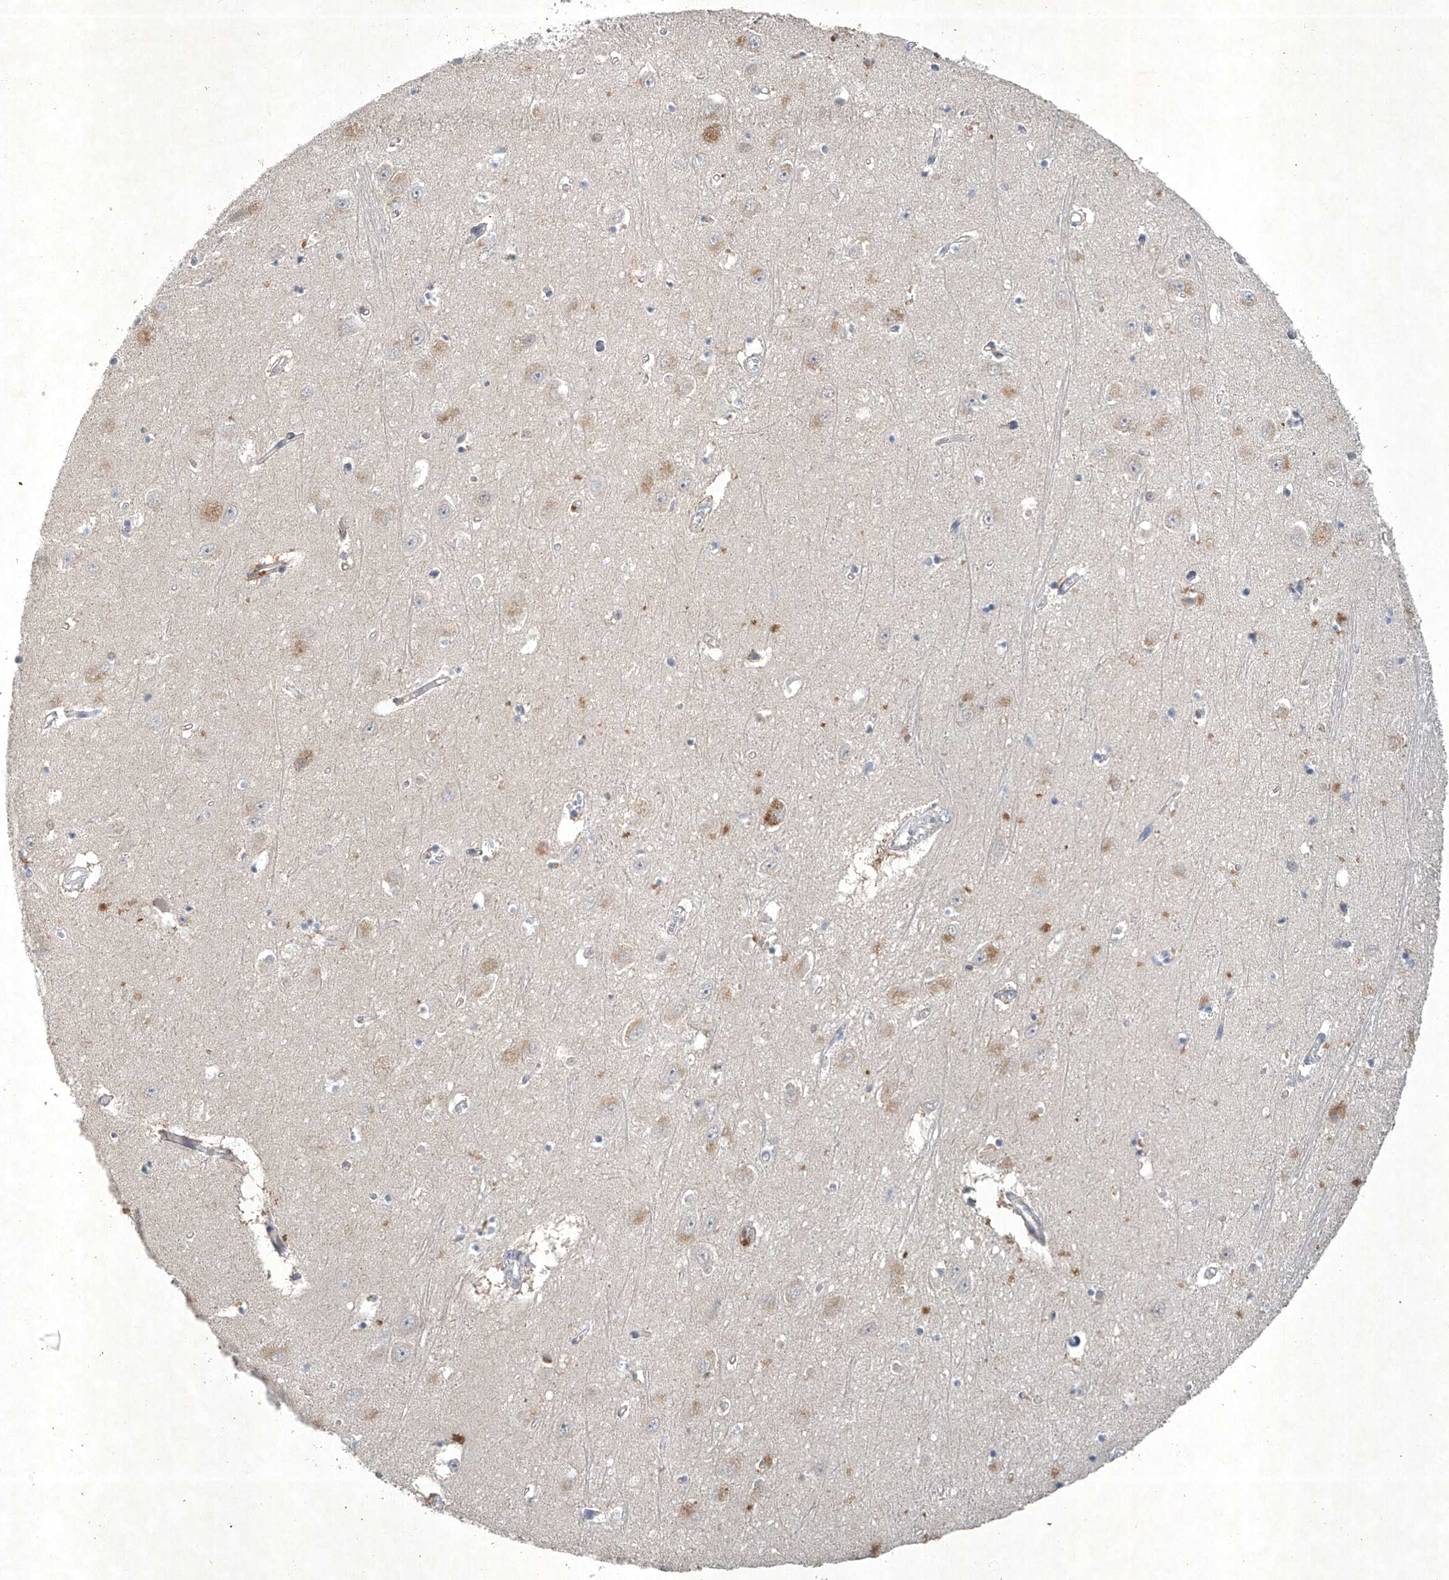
{"staining": {"intensity": "negative", "quantity": "none", "location": "none"}, "tissue": "hippocampus", "cell_type": "Glial cells", "image_type": "normal", "snomed": [{"axis": "morphology", "description": "Normal tissue, NOS"}, {"axis": "topography", "description": "Hippocampus"}], "caption": "High power microscopy histopathology image of an IHC photomicrograph of benign hippocampus, revealing no significant positivity in glial cells. The staining is performed using DAB brown chromogen with nuclei counter-stained in using hematoxylin.", "gene": "TAF8", "patient": {"sex": "female", "age": 64}}